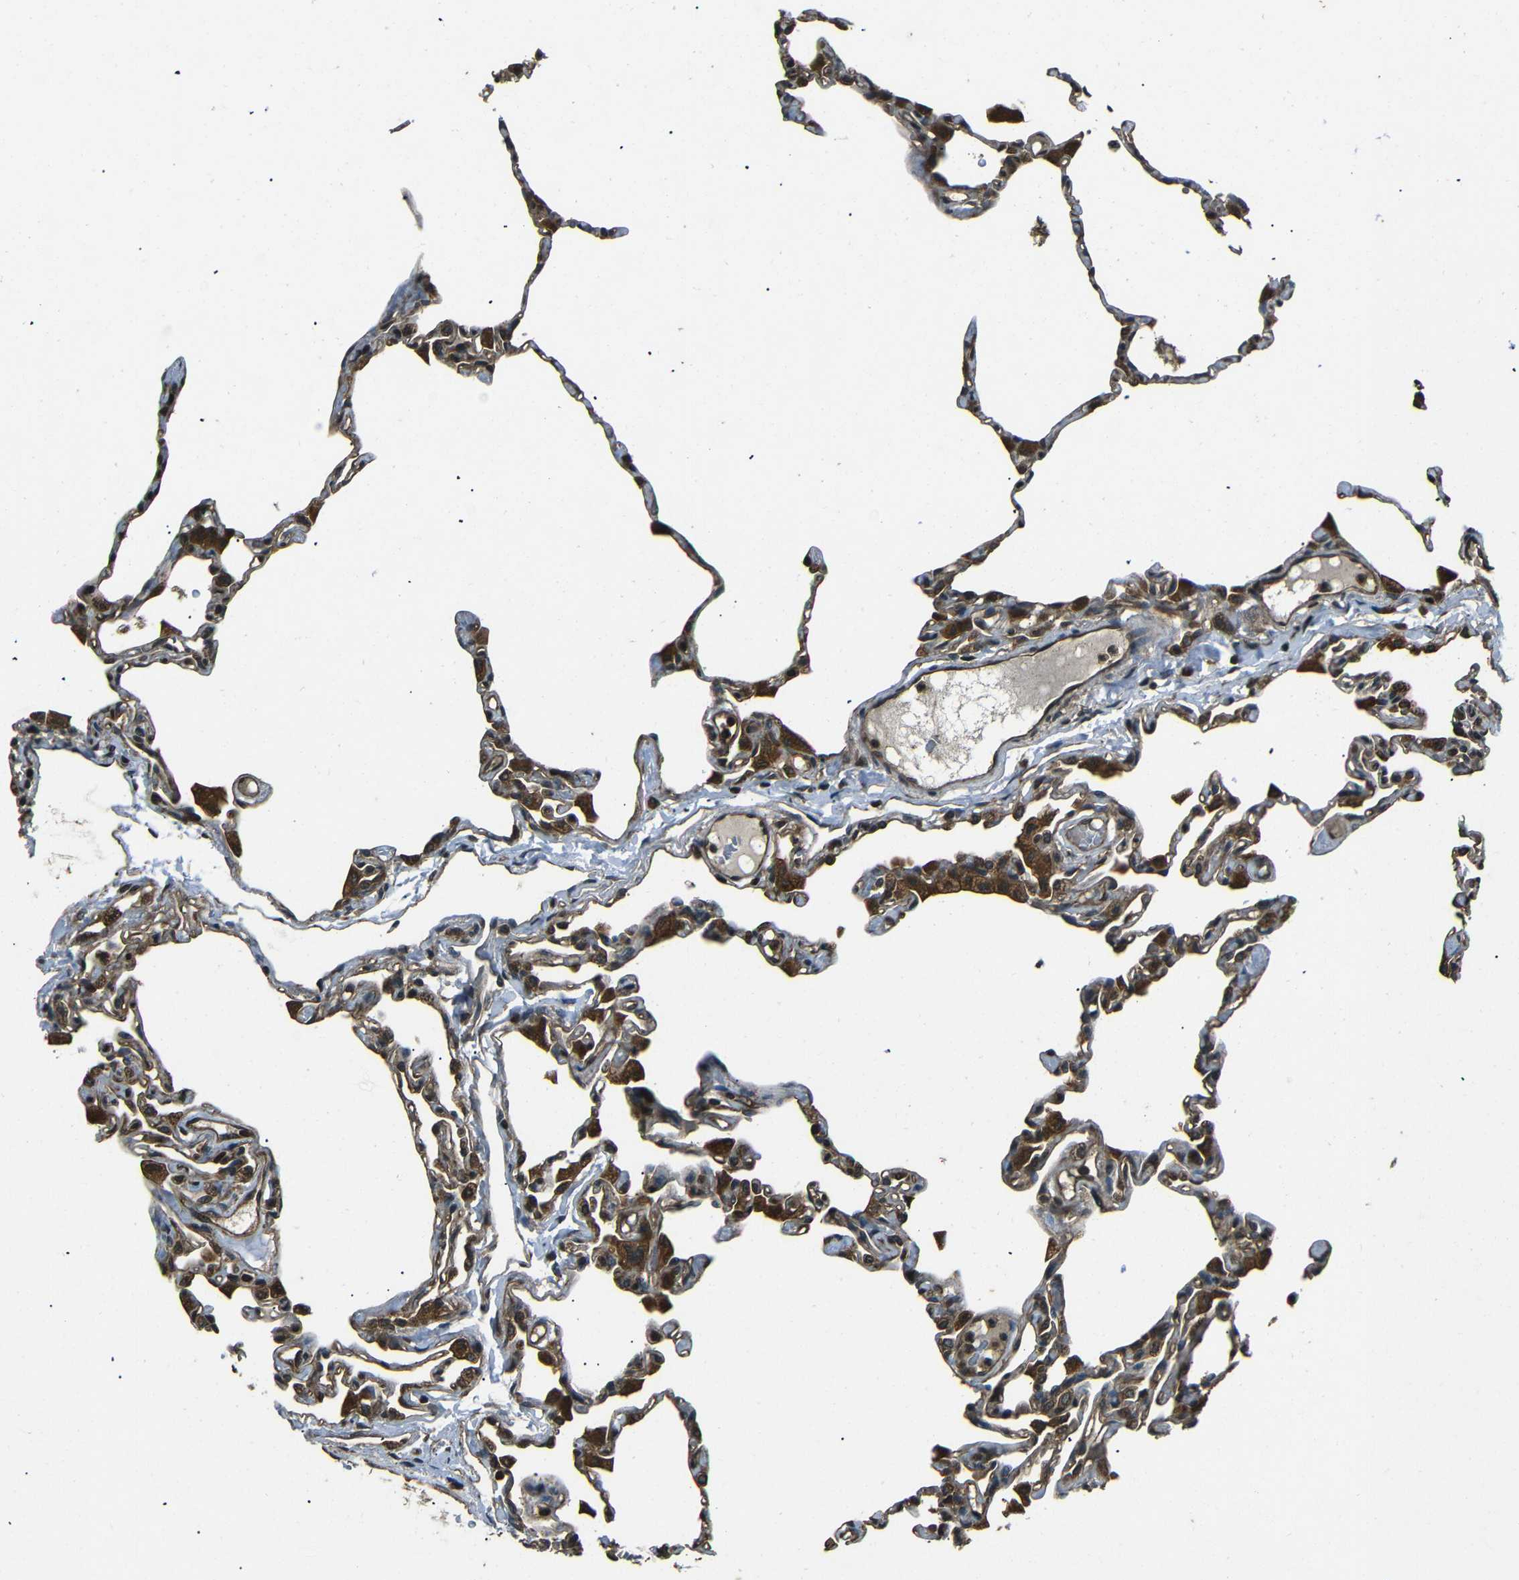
{"staining": {"intensity": "strong", "quantity": "25%-75%", "location": "cytoplasmic/membranous"}, "tissue": "lung", "cell_type": "Alveolar cells", "image_type": "normal", "snomed": [{"axis": "morphology", "description": "Normal tissue, NOS"}, {"axis": "topography", "description": "Lung"}], "caption": "This photomicrograph displays immunohistochemistry staining of normal lung, with high strong cytoplasmic/membranous staining in about 25%-75% of alveolar cells.", "gene": "PLK2", "patient": {"sex": "female", "age": 49}}